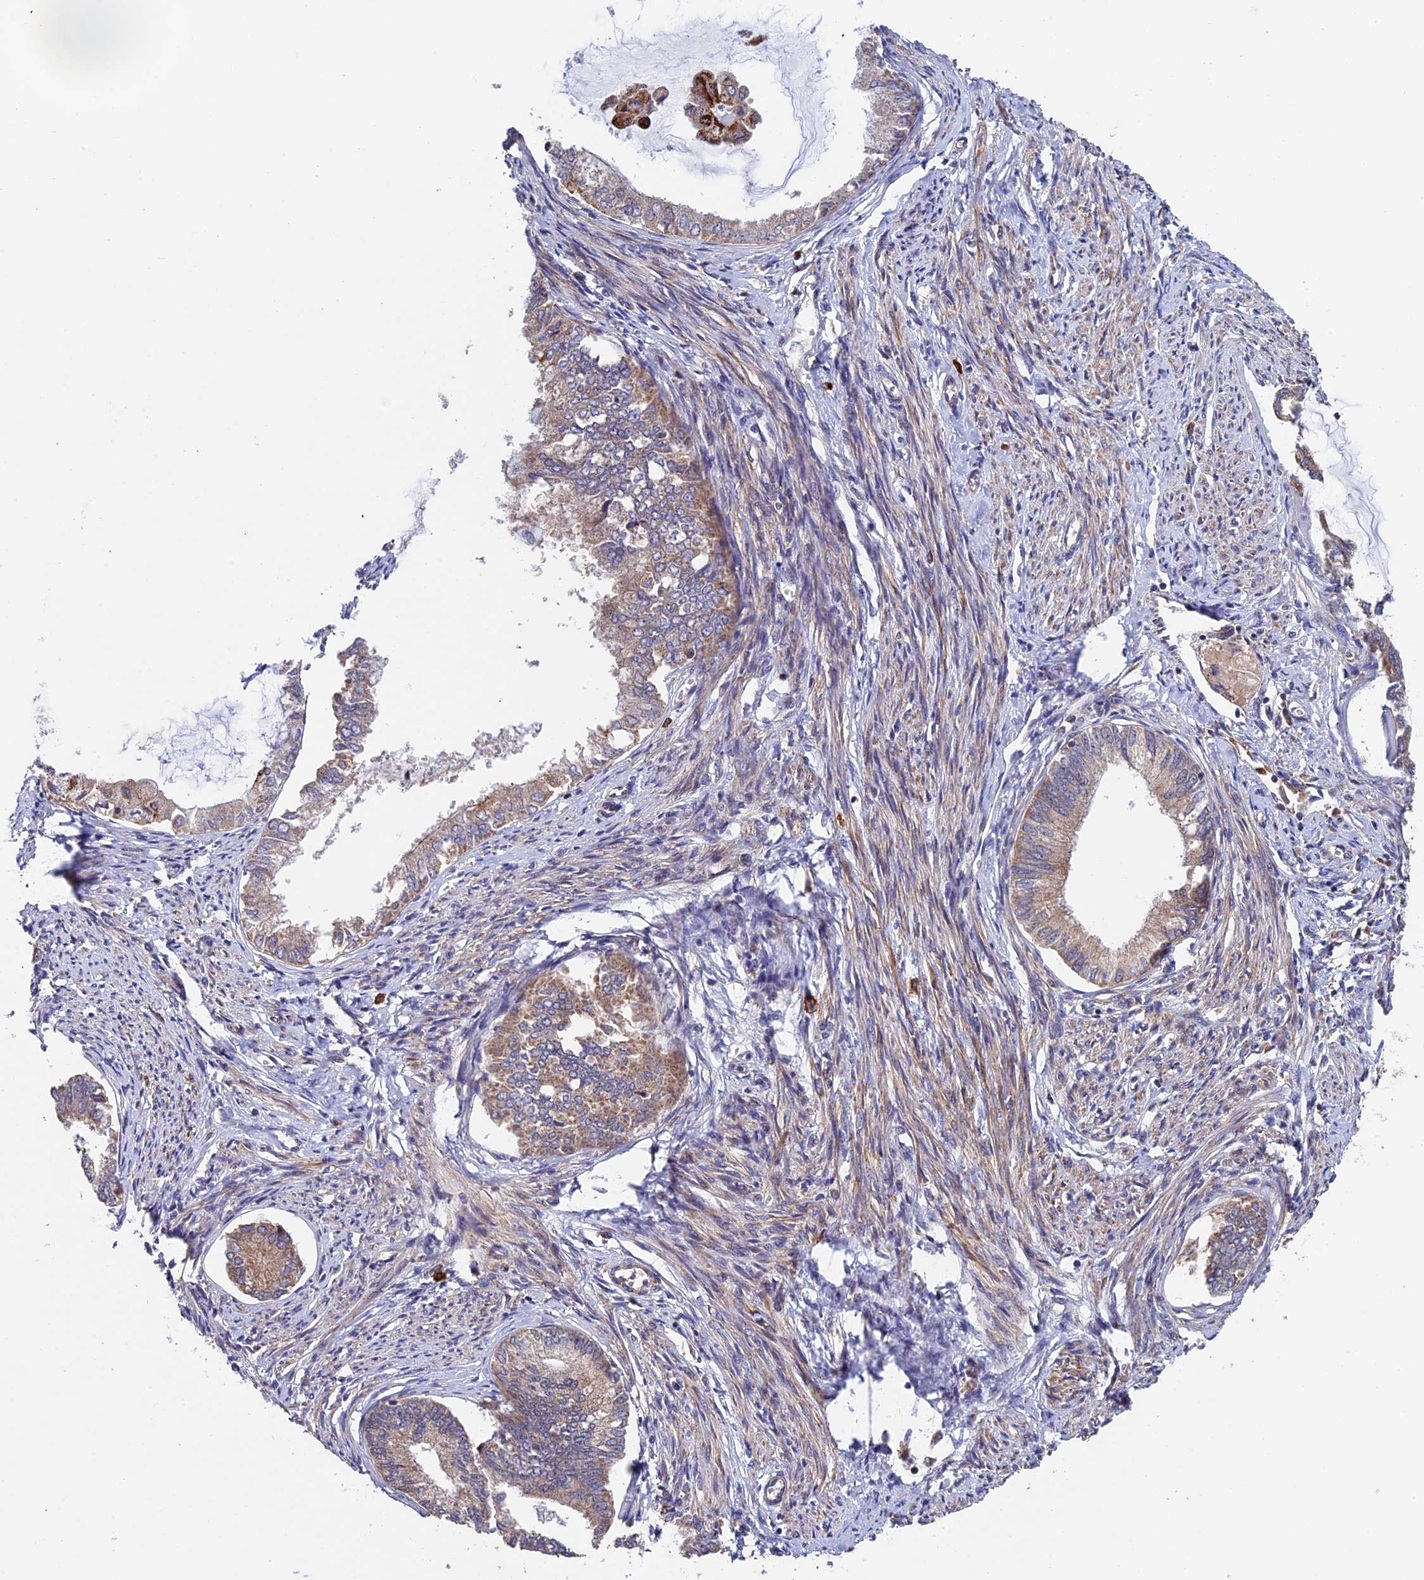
{"staining": {"intensity": "weak", "quantity": ">75%", "location": "cytoplasmic/membranous"}, "tissue": "endometrial cancer", "cell_type": "Tumor cells", "image_type": "cancer", "snomed": [{"axis": "morphology", "description": "Adenocarcinoma, NOS"}, {"axis": "topography", "description": "Endometrium"}], "caption": "High-power microscopy captured an immunohistochemistry photomicrograph of endometrial cancer, revealing weak cytoplasmic/membranous staining in approximately >75% of tumor cells. (DAB IHC with brightfield microscopy, high magnification).", "gene": "RNF17", "patient": {"sex": "female", "age": 86}}